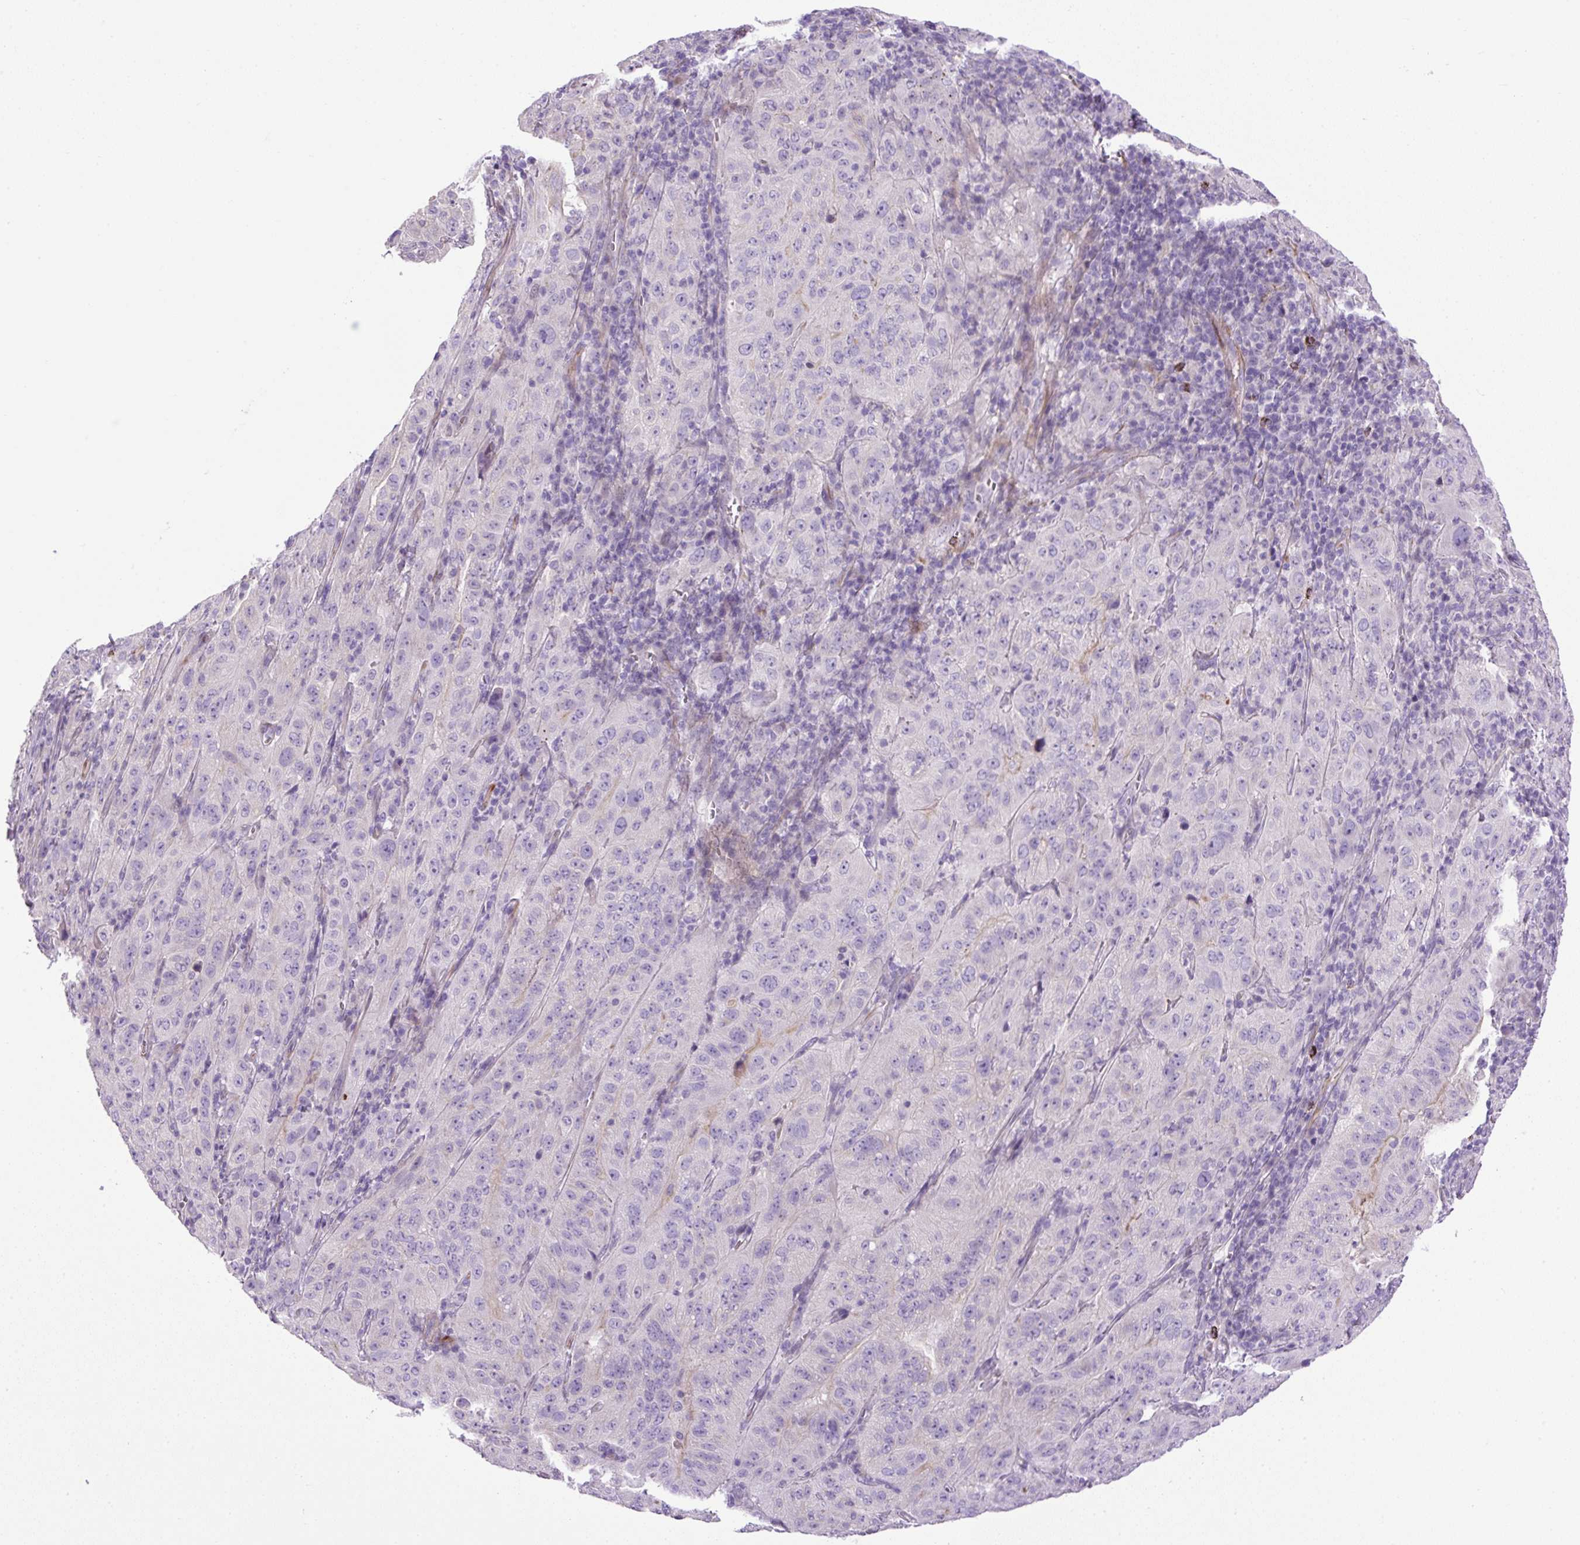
{"staining": {"intensity": "negative", "quantity": "none", "location": "none"}, "tissue": "pancreatic cancer", "cell_type": "Tumor cells", "image_type": "cancer", "snomed": [{"axis": "morphology", "description": "Adenocarcinoma, NOS"}, {"axis": "topography", "description": "Pancreas"}], "caption": "DAB (3,3'-diaminobenzidine) immunohistochemical staining of human pancreatic cancer shows no significant positivity in tumor cells. (Immunohistochemistry, brightfield microscopy, high magnification).", "gene": "VWA7", "patient": {"sex": "male", "age": 63}}